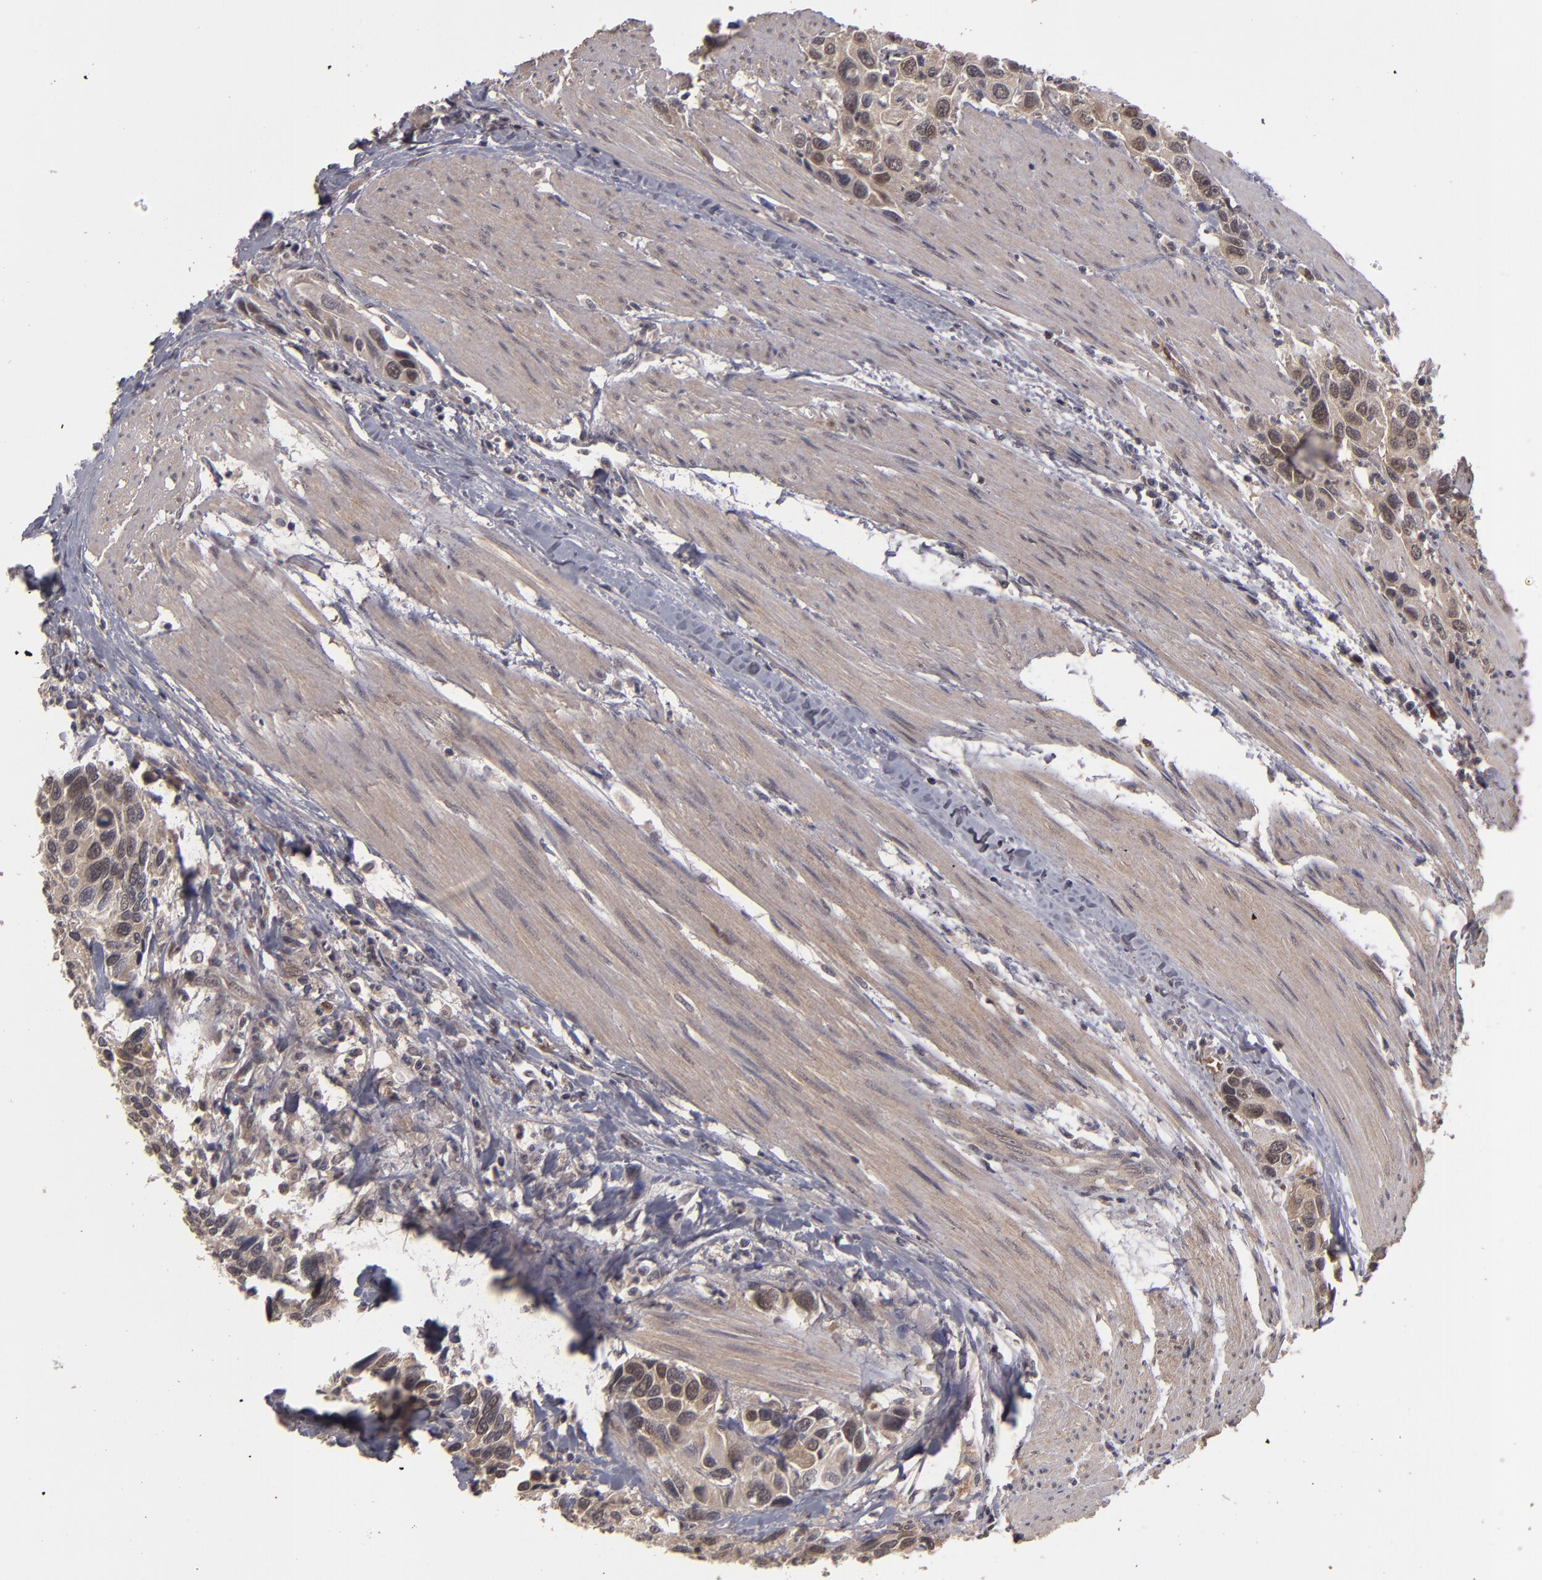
{"staining": {"intensity": "moderate", "quantity": ">75%", "location": "cytoplasmic/membranous,nuclear"}, "tissue": "urothelial cancer", "cell_type": "Tumor cells", "image_type": "cancer", "snomed": [{"axis": "morphology", "description": "Urothelial carcinoma, High grade"}, {"axis": "topography", "description": "Urinary bladder"}], "caption": "The histopathology image reveals a brown stain indicating the presence of a protein in the cytoplasmic/membranous and nuclear of tumor cells in urothelial cancer. The staining was performed using DAB, with brown indicating positive protein expression. Nuclei are stained blue with hematoxylin.", "gene": "TYMS", "patient": {"sex": "male", "age": 66}}